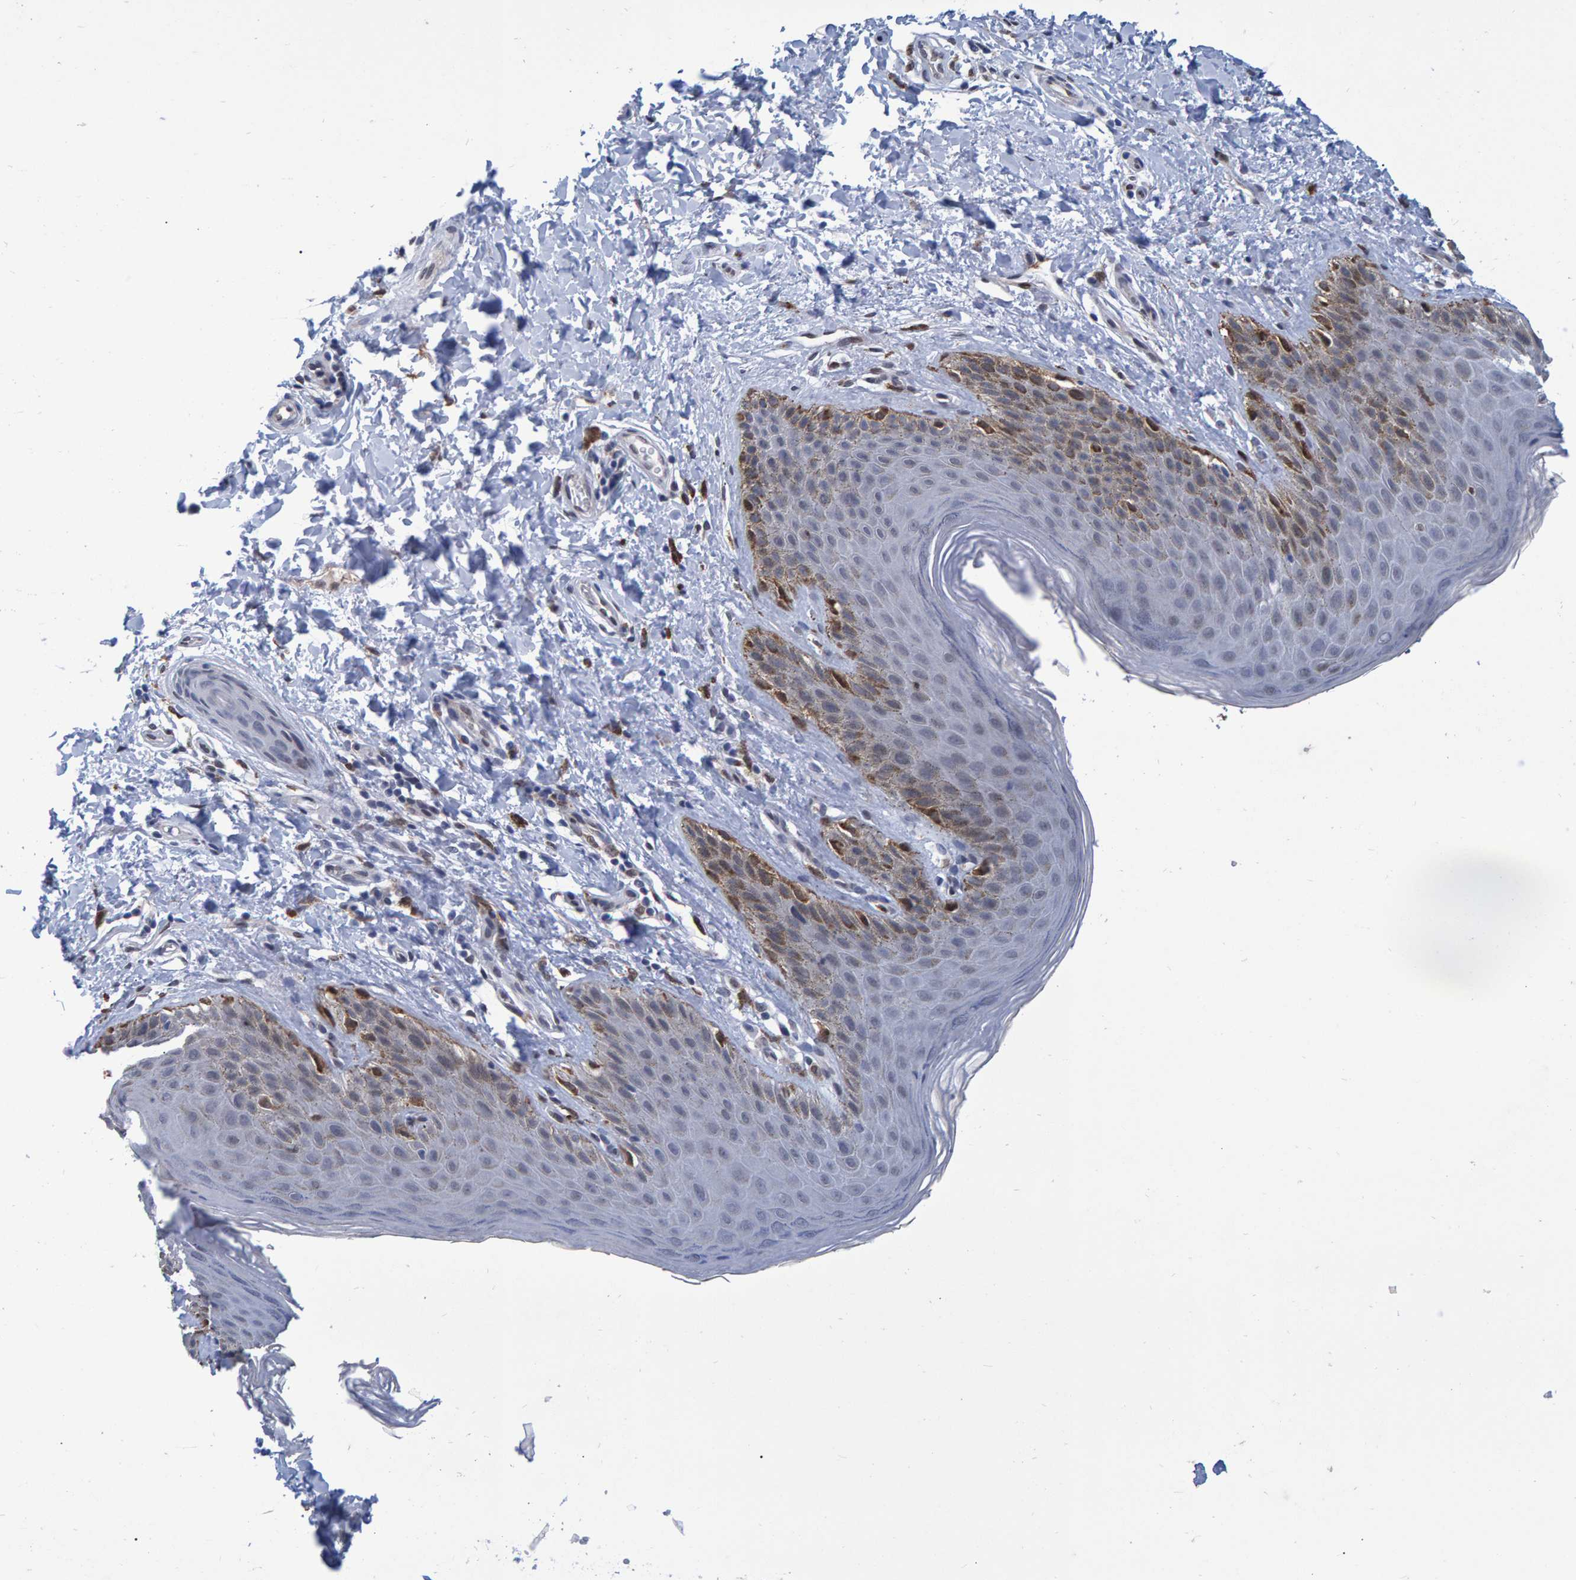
{"staining": {"intensity": "moderate", "quantity": "<25%", "location": "cytoplasmic/membranous"}, "tissue": "skin", "cell_type": "Epidermal cells", "image_type": "normal", "snomed": [{"axis": "morphology", "description": "Normal tissue, NOS"}, {"axis": "topography", "description": "Anal"}, {"axis": "topography", "description": "Peripheral nerve tissue"}], "caption": "Immunohistochemistry (IHC) (DAB) staining of normal skin exhibits moderate cytoplasmic/membranous protein expression in approximately <25% of epidermal cells.", "gene": "QKI", "patient": {"sex": "male", "age": 44}}